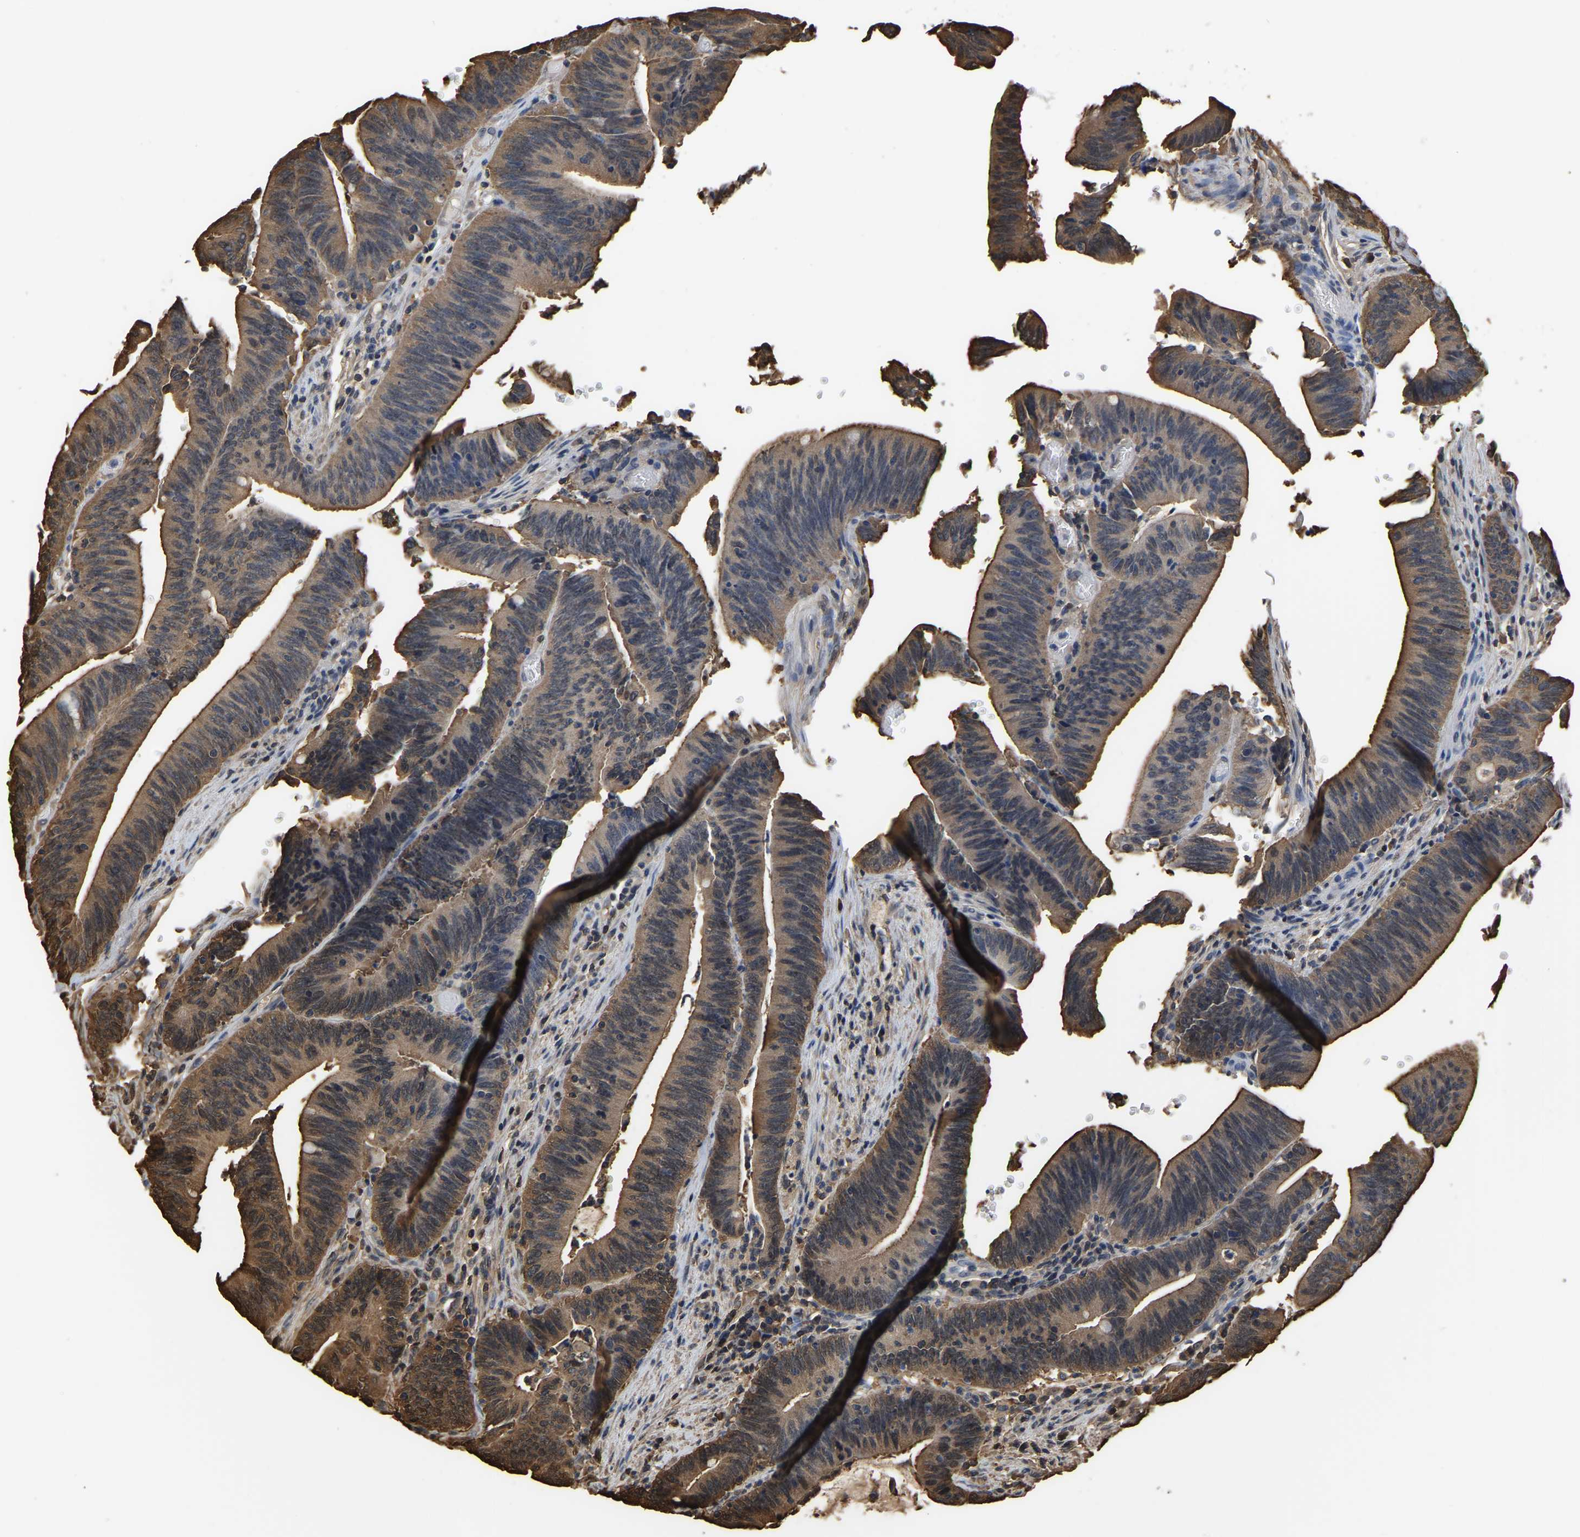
{"staining": {"intensity": "moderate", "quantity": ">75%", "location": "cytoplasmic/membranous"}, "tissue": "colorectal cancer", "cell_type": "Tumor cells", "image_type": "cancer", "snomed": [{"axis": "morphology", "description": "Normal tissue, NOS"}, {"axis": "morphology", "description": "Adenocarcinoma, NOS"}, {"axis": "topography", "description": "Rectum"}], "caption": "The immunohistochemical stain shows moderate cytoplasmic/membranous positivity in tumor cells of colorectal cancer (adenocarcinoma) tissue. (DAB = brown stain, brightfield microscopy at high magnification).", "gene": "LDHB", "patient": {"sex": "female", "age": 66}}